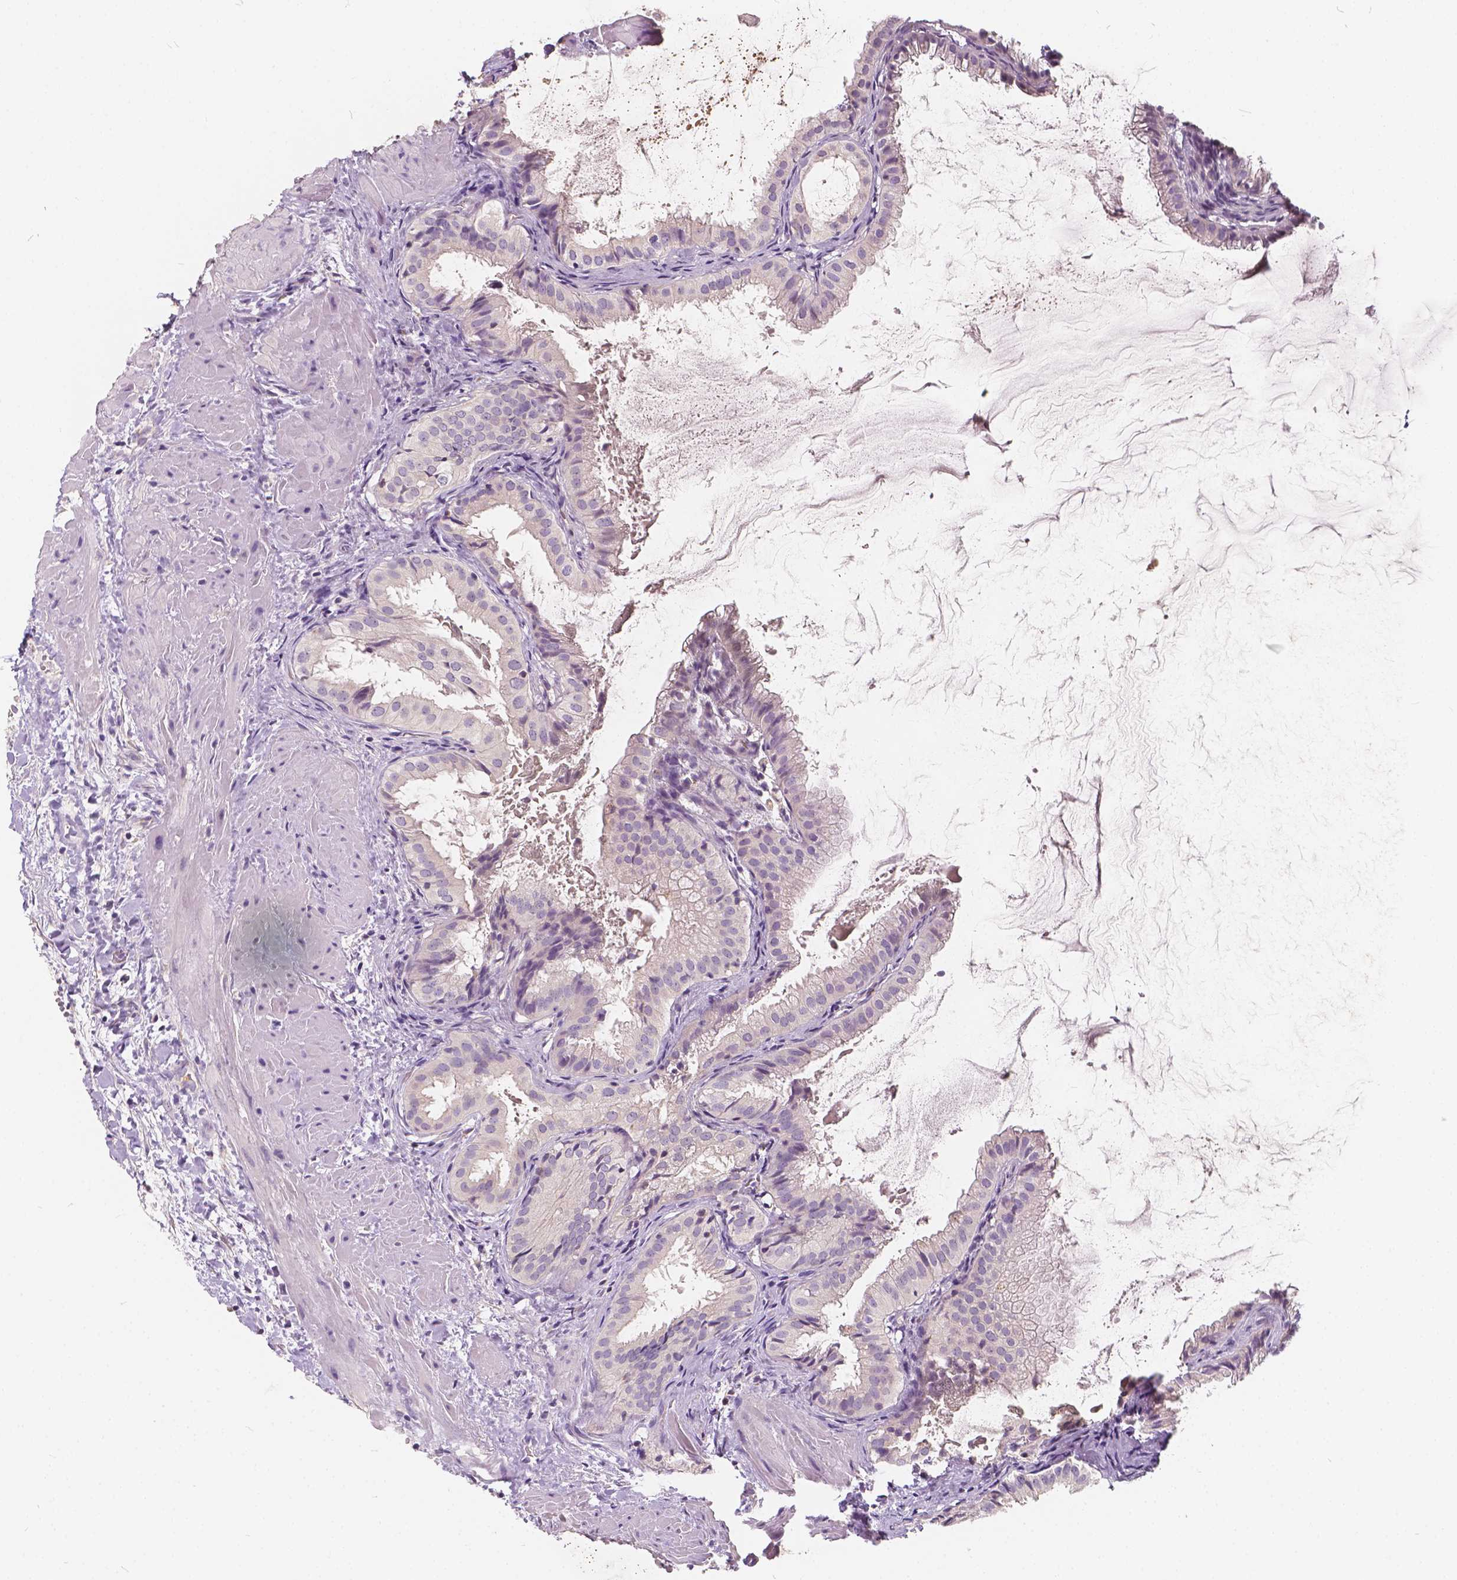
{"staining": {"intensity": "negative", "quantity": "none", "location": "none"}, "tissue": "gallbladder", "cell_type": "Glandular cells", "image_type": "normal", "snomed": [{"axis": "morphology", "description": "Normal tissue, NOS"}, {"axis": "topography", "description": "Gallbladder"}], "caption": "This is a micrograph of immunohistochemistry staining of unremarkable gallbladder, which shows no positivity in glandular cells.", "gene": "KIAA0513", "patient": {"sex": "male", "age": 70}}